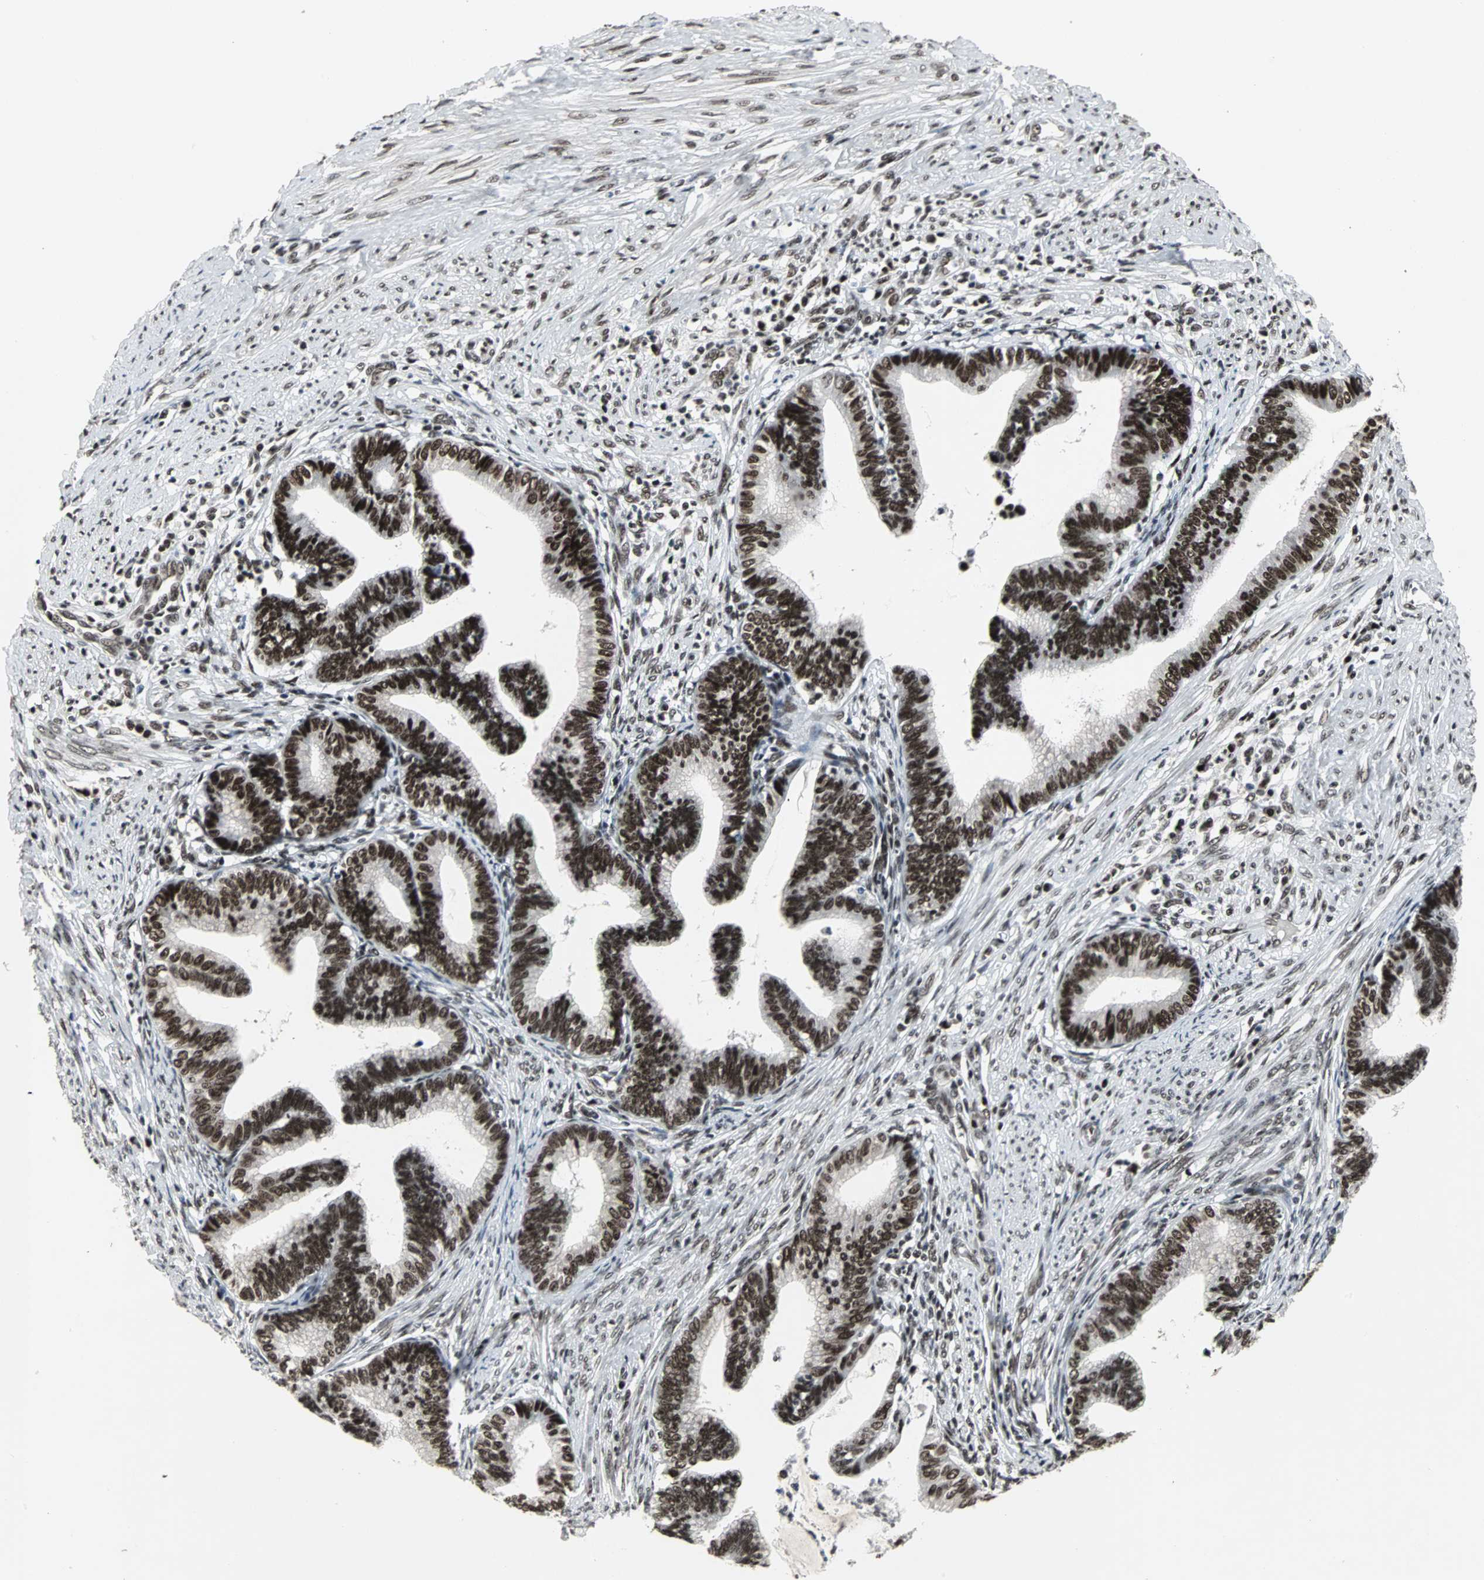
{"staining": {"intensity": "strong", "quantity": ">75%", "location": "nuclear"}, "tissue": "cervical cancer", "cell_type": "Tumor cells", "image_type": "cancer", "snomed": [{"axis": "morphology", "description": "Adenocarcinoma, NOS"}, {"axis": "topography", "description": "Cervix"}], "caption": "Tumor cells display strong nuclear expression in about >75% of cells in cervical cancer (adenocarcinoma).", "gene": "PNKP", "patient": {"sex": "female", "age": 36}}